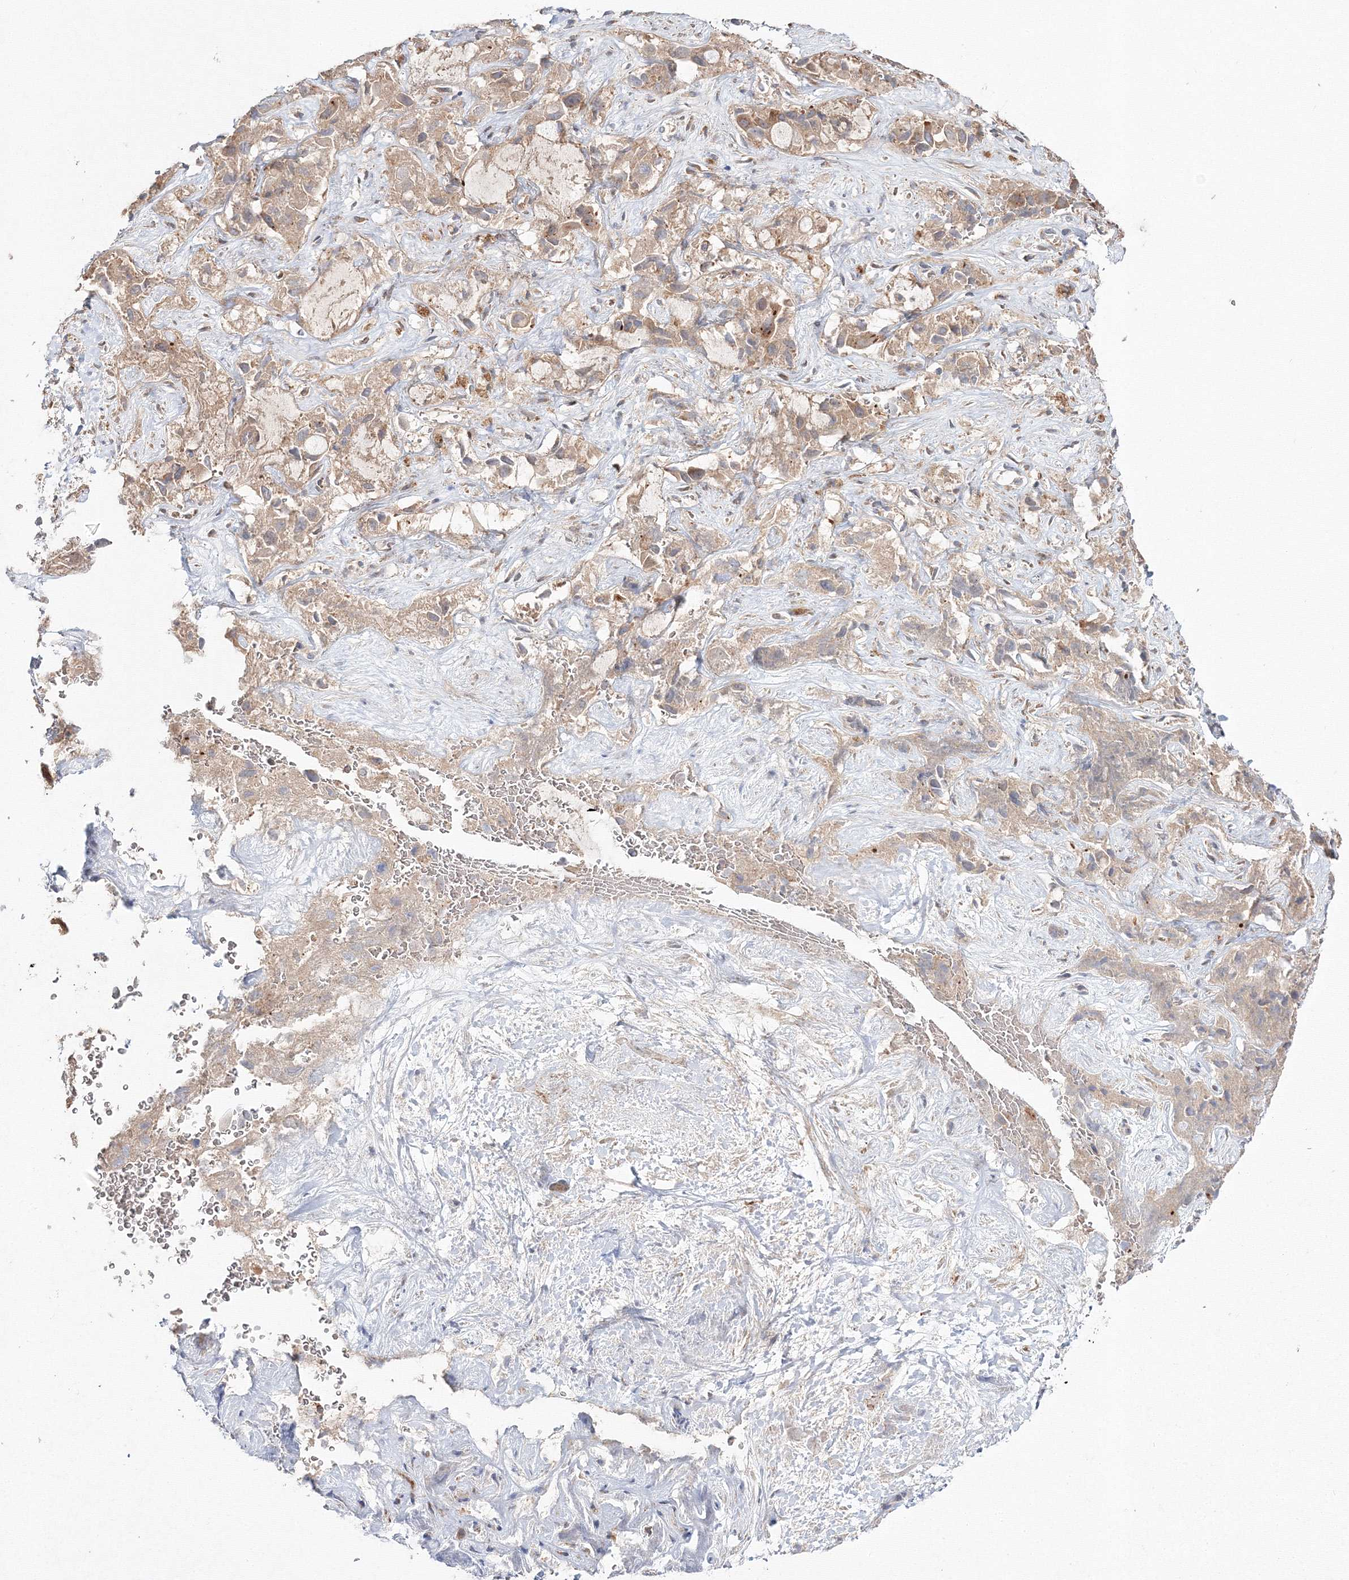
{"staining": {"intensity": "moderate", "quantity": ">75%", "location": "cytoplasmic/membranous"}, "tissue": "liver cancer", "cell_type": "Tumor cells", "image_type": "cancer", "snomed": [{"axis": "morphology", "description": "Cholangiocarcinoma"}, {"axis": "topography", "description": "Liver"}], "caption": "Liver cancer (cholangiocarcinoma) stained with DAB IHC shows medium levels of moderate cytoplasmic/membranous positivity in about >75% of tumor cells.", "gene": "DDO", "patient": {"sex": "female", "age": 52}}